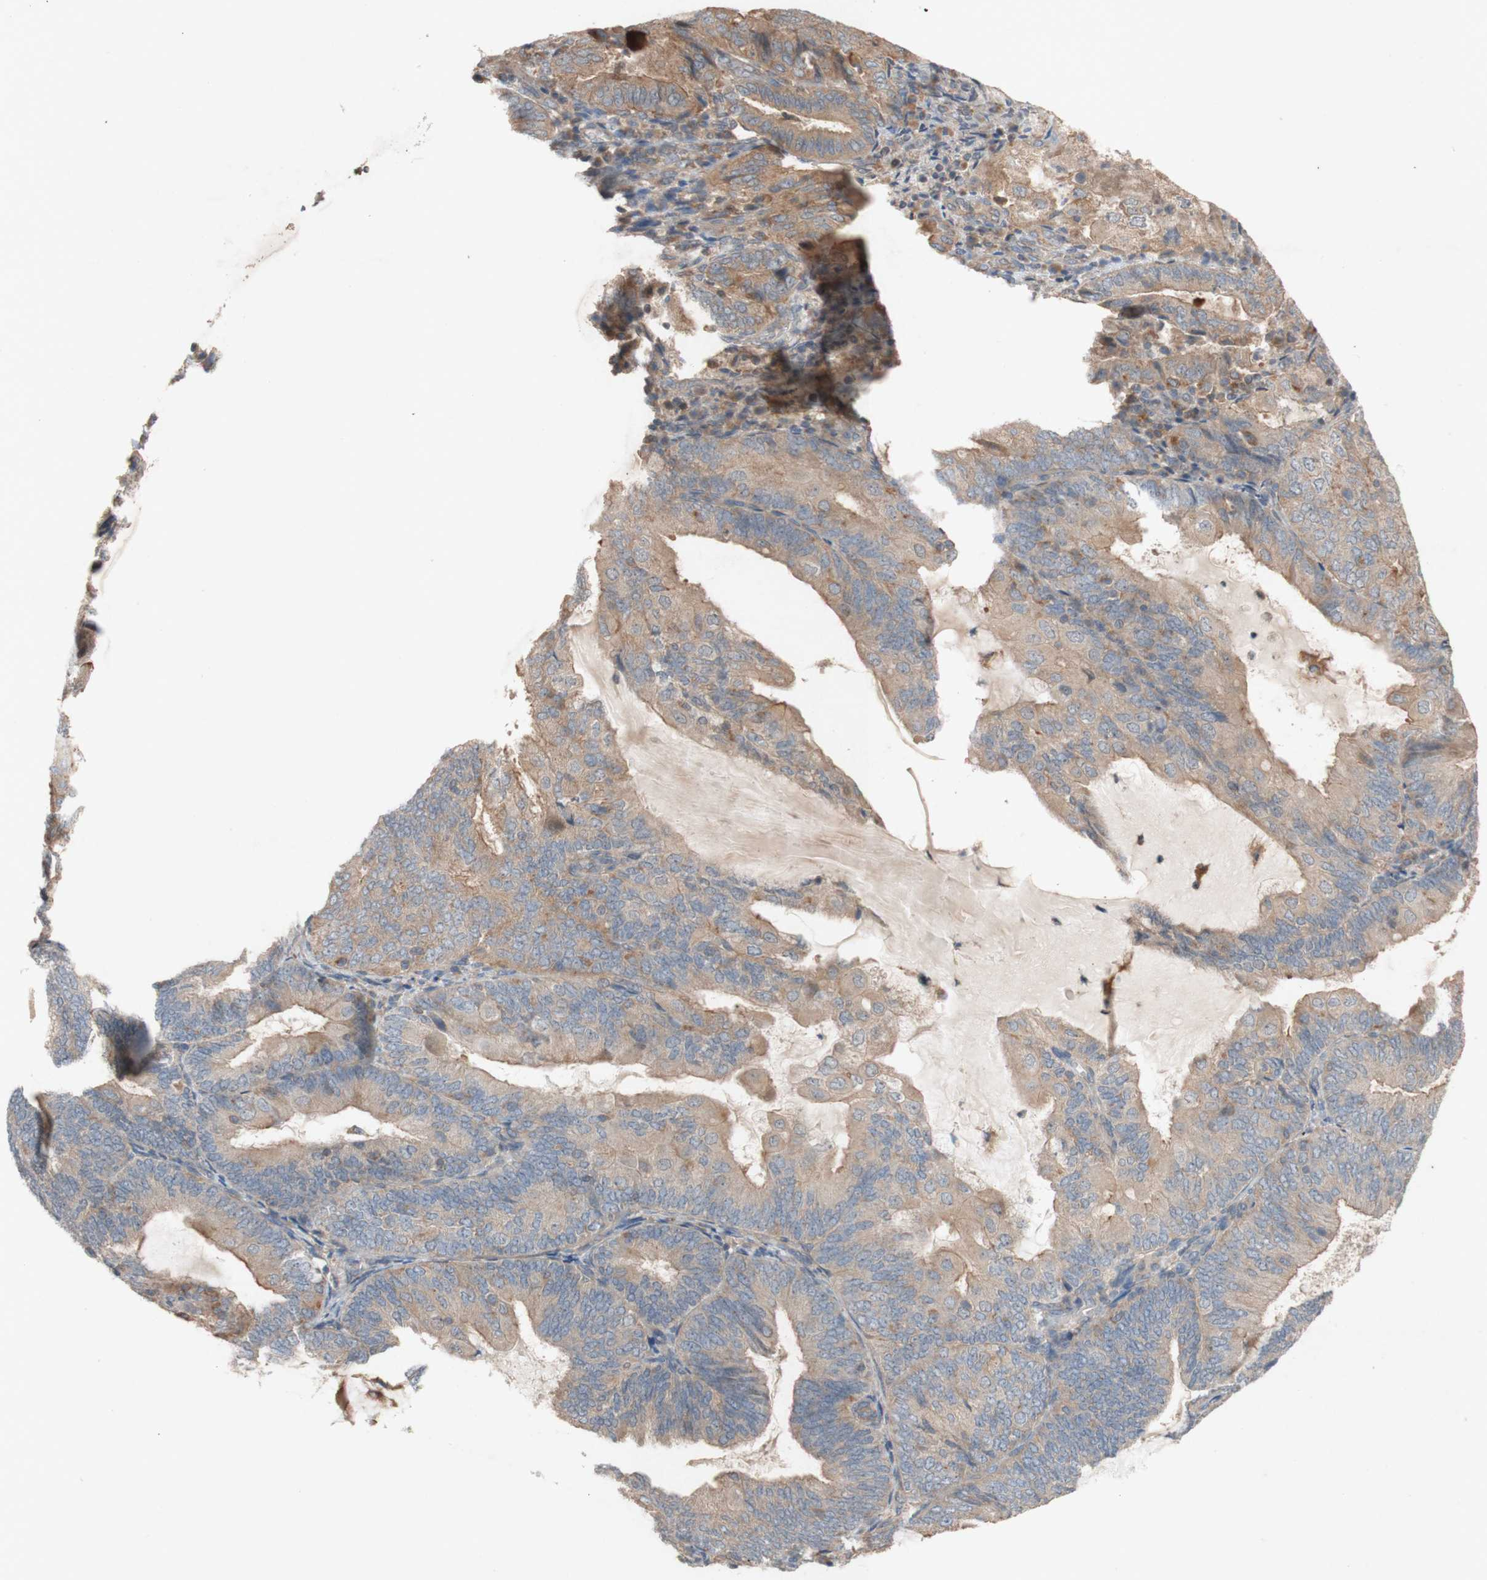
{"staining": {"intensity": "weak", "quantity": ">75%", "location": "cytoplasmic/membranous"}, "tissue": "endometrial cancer", "cell_type": "Tumor cells", "image_type": "cancer", "snomed": [{"axis": "morphology", "description": "Adenocarcinoma, NOS"}, {"axis": "topography", "description": "Endometrium"}], "caption": "The photomicrograph shows a brown stain indicating the presence of a protein in the cytoplasmic/membranous of tumor cells in endometrial cancer.", "gene": "ATP6V1F", "patient": {"sex": "female", "age": 81}}